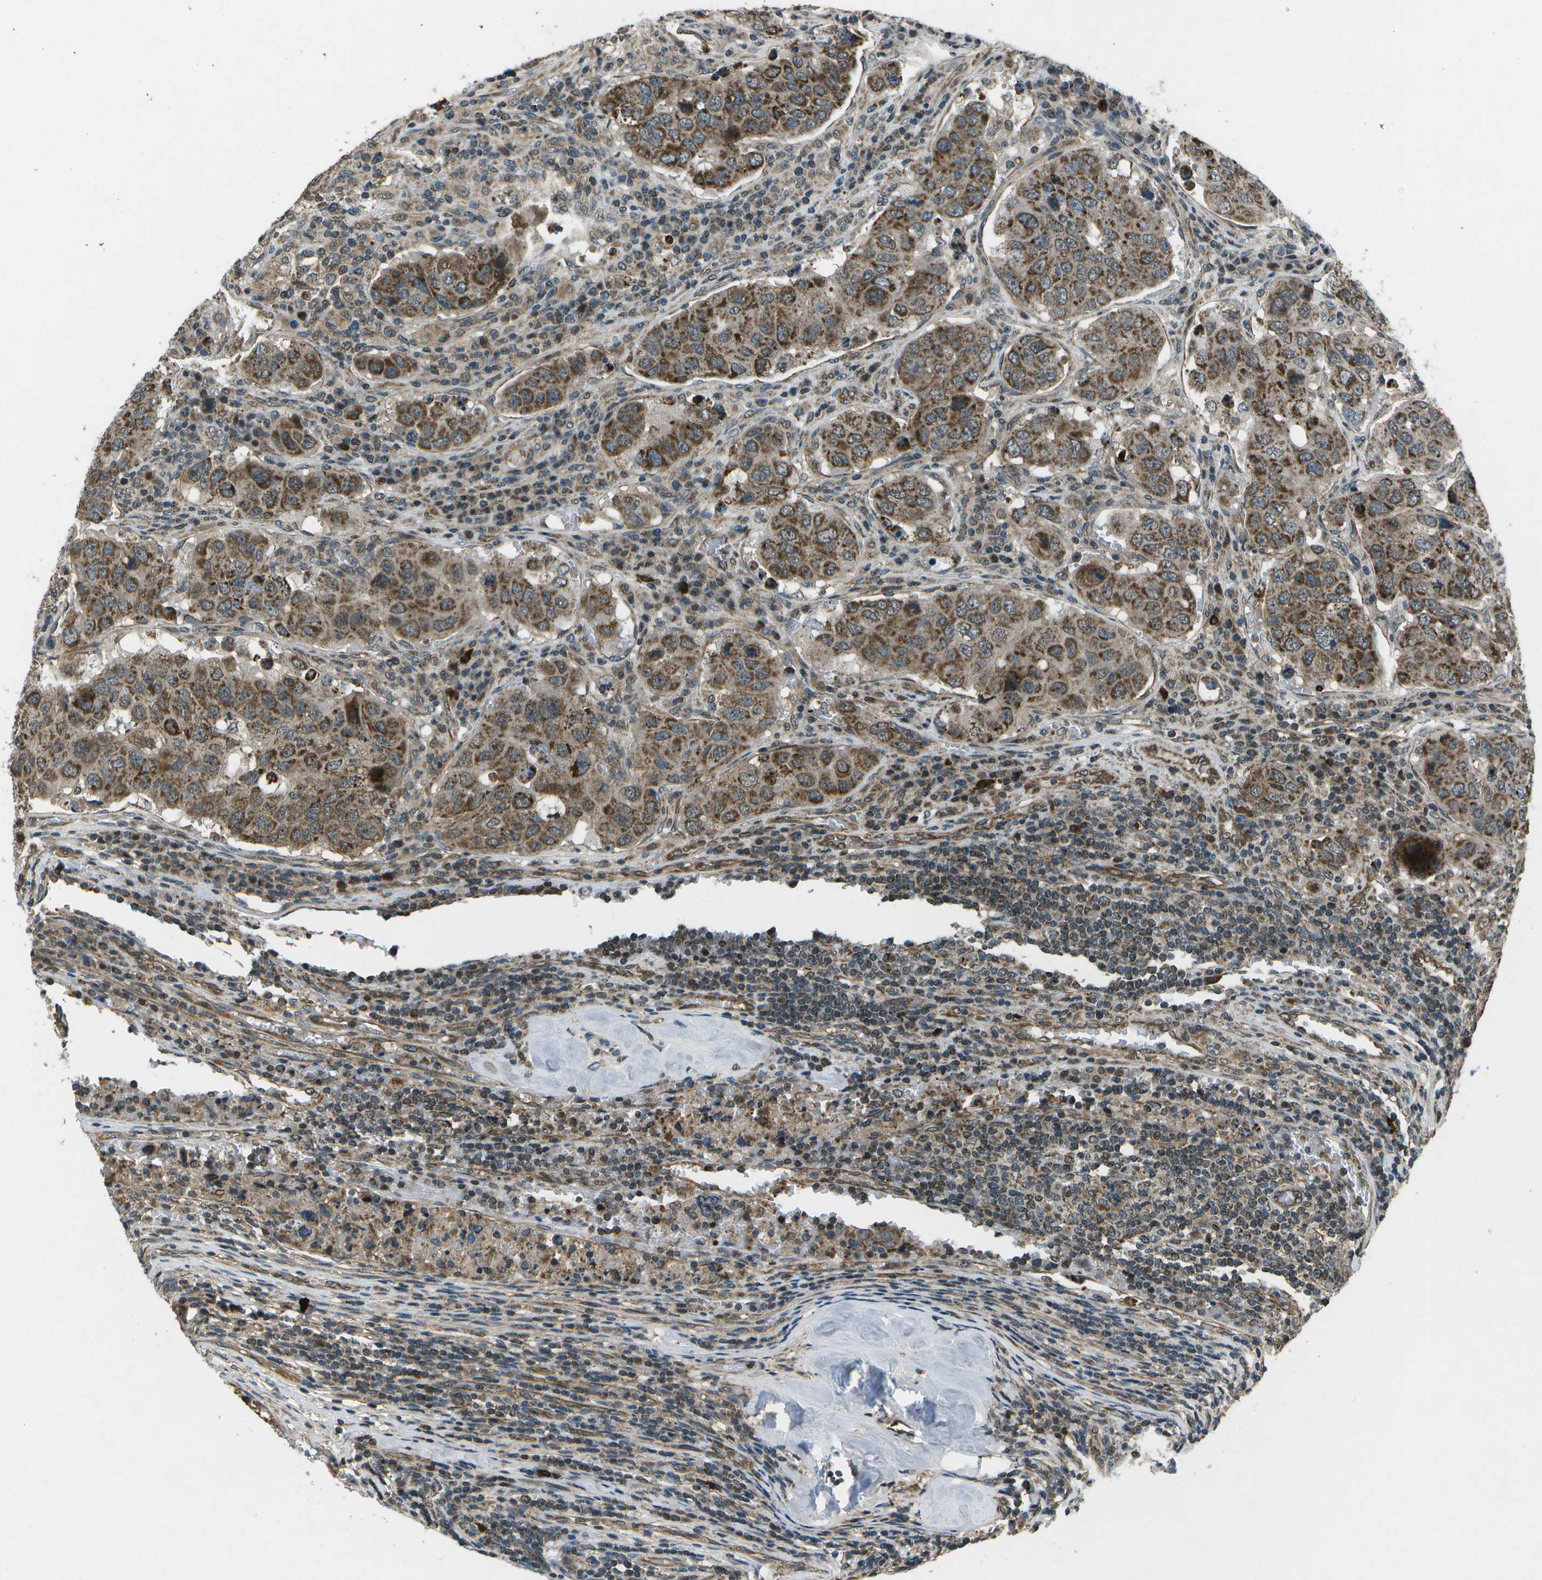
{"staining": {"intensity": "strong", "quantity": ">75%", "location": "cytoplasmic/membranous"}, "tissue": "urothelial cancer", "cell_type": "Tumor cells", "image_type": "cancer", "snomed": [{"axis": "morphology", "description": "Urothelial carcinoma, High grade"}, {"axis": "topography", "description": "Lymph node"}, {"axis": "topography", "description": "Urinary bladder"}], "caption": "The immunohistochemical stain shows strong cytoplasmic/membranous staining in tumor cells of urothelial cancer tissue.", "gene": "EIF2AK1", "patient": {"sex": "male", "age": 51}}